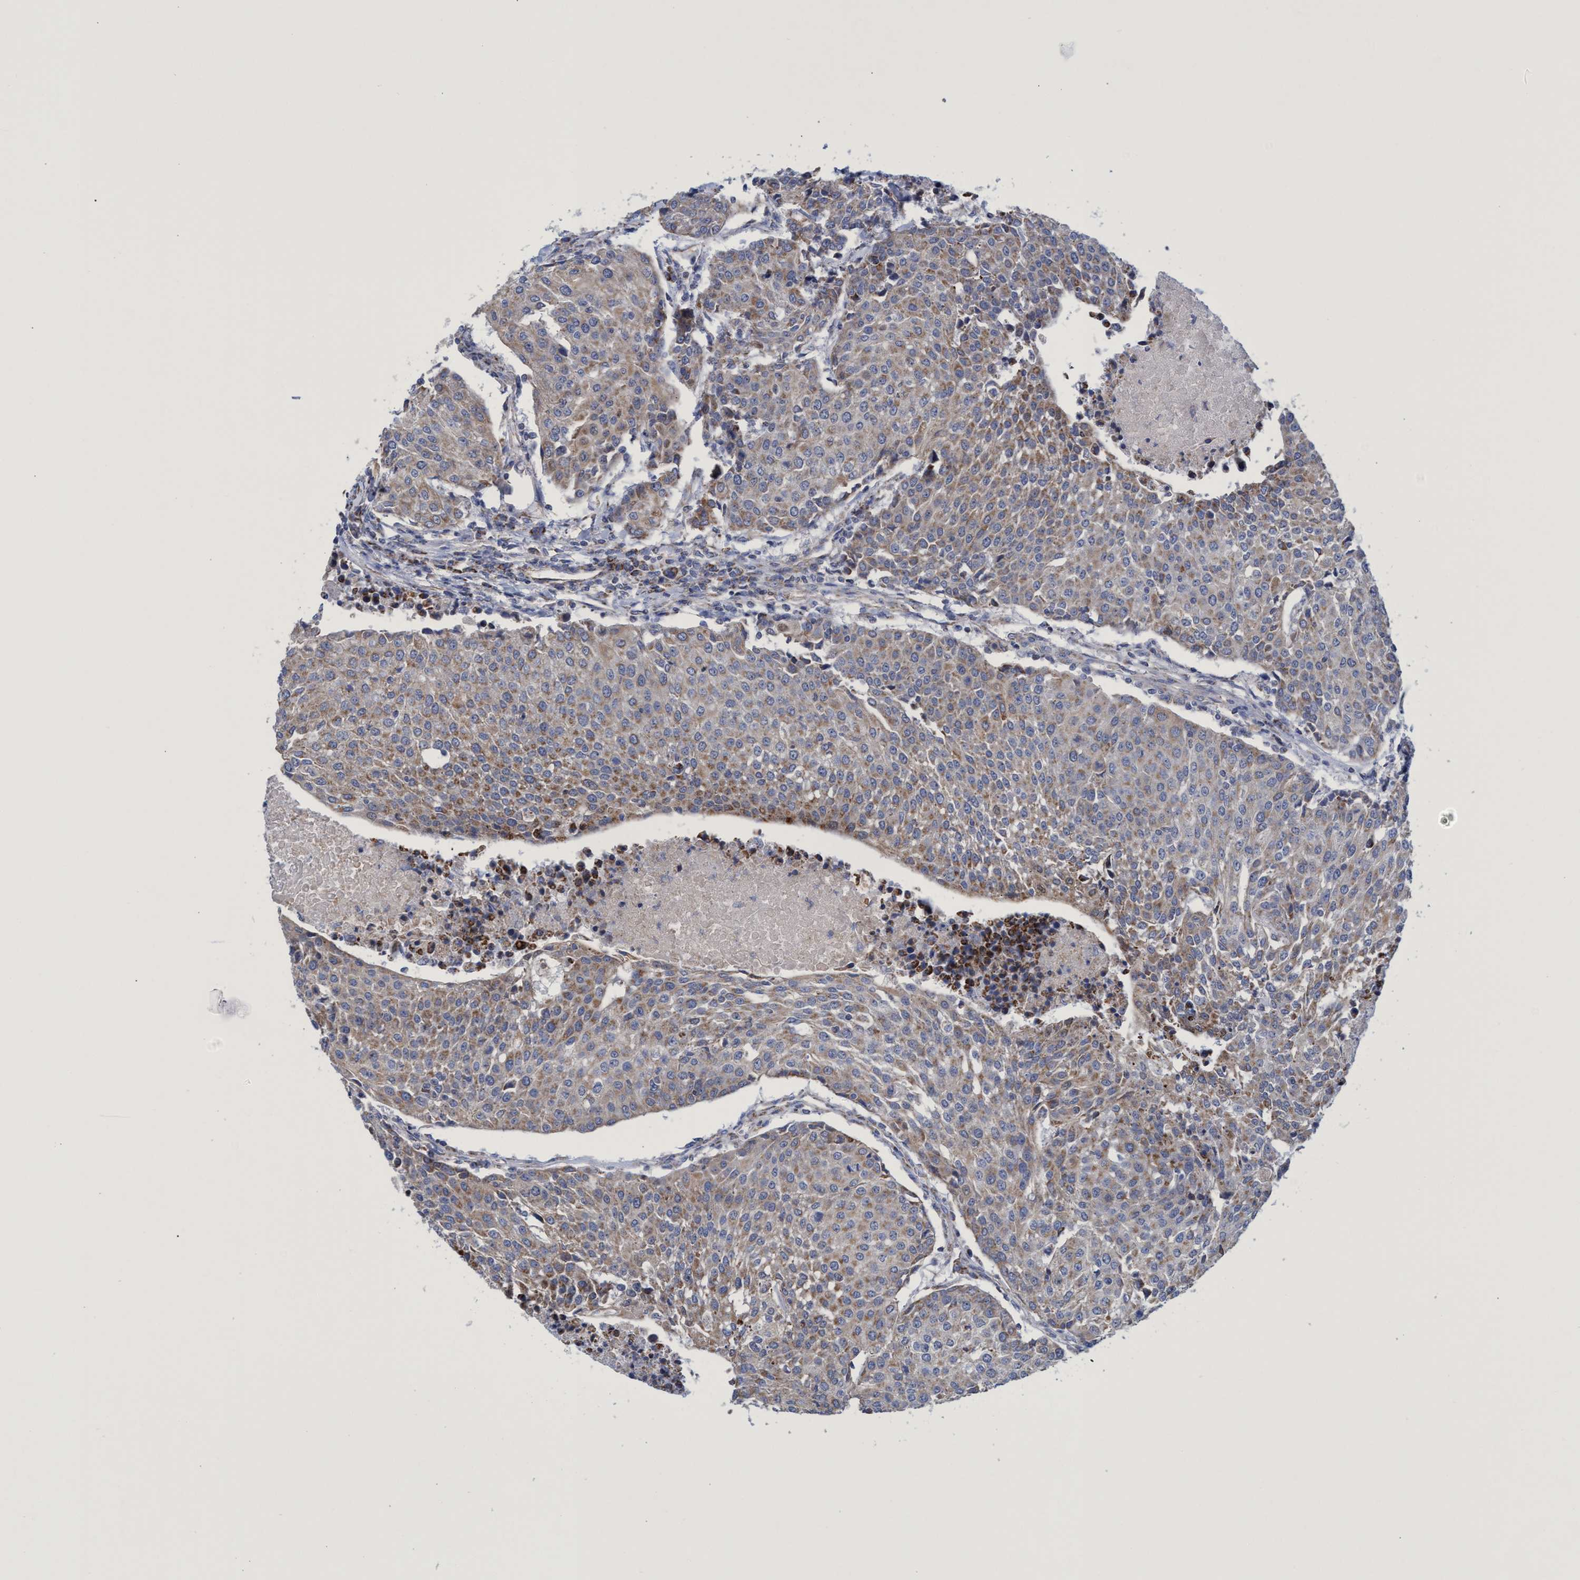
{"staining": {"intensity": "moderate", "quantity": "25%-75%", "location": "cytoplasmic/membranous"}, "tissue": "urothelial cancer", "cell_type": "Tumor cells", "image_type": "cancer", "snomed": [{"axis": "morphology", "description": "Urothelial carcinoma, High grade"}, {"axis": "topography", "description": "Urinary bladder"}], "caption": "Urothelial cancer stained with IHC reveals moderate cytoplasmic/membranous expression in about 25%-75% of tumor cells. Immunohistochemistry (ihc) stains the protein of interest in brown and the nuclei are stained blue.", "gene": "ZNF750", "patient": {"sex": "female", "age": 85}}